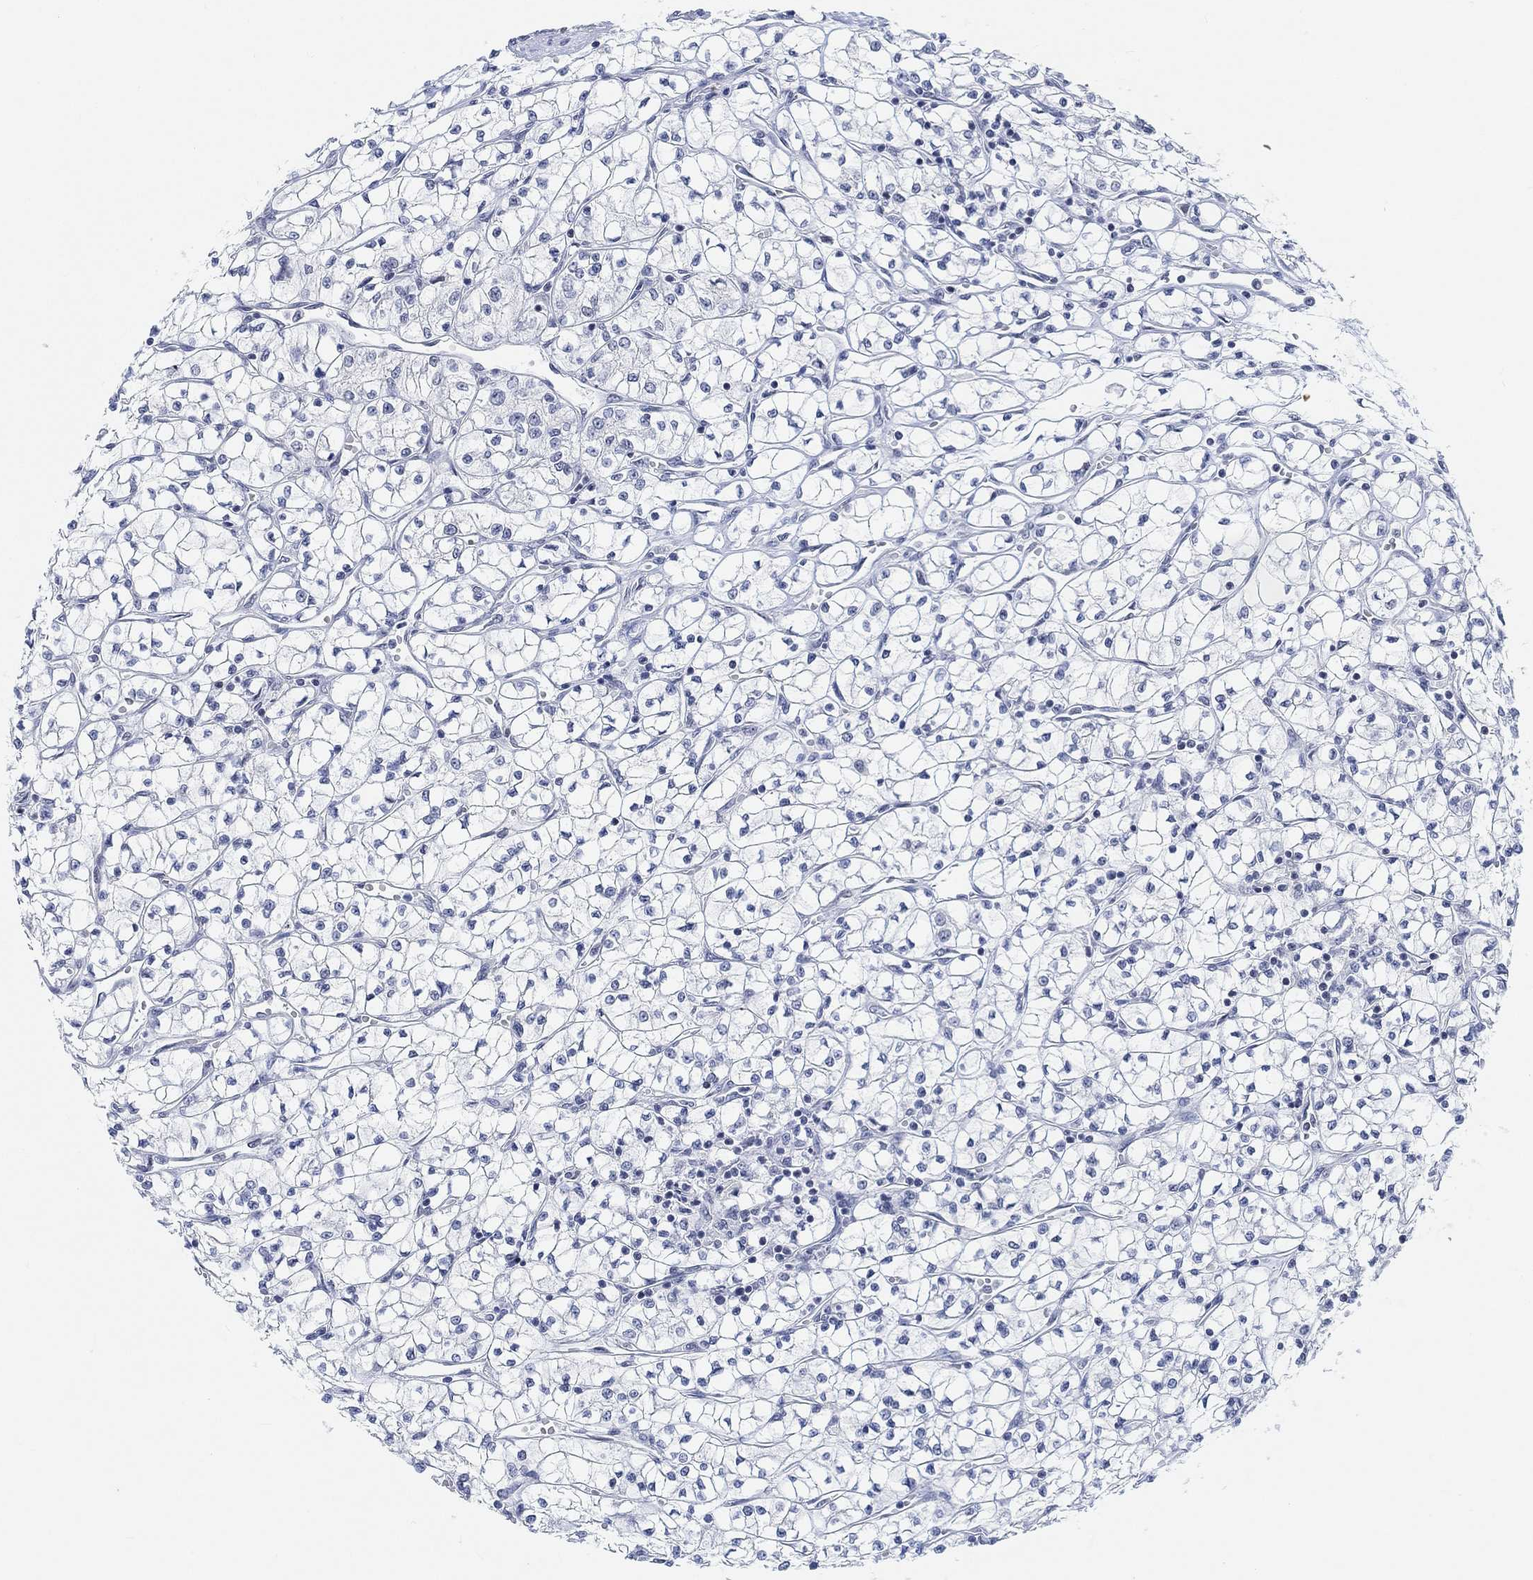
{"staining": {"intensity": "negative", "quantity": "none", "location": "none"}, "tissue": "renal cancer", "cell_type": "Tumor cells", "image_type": "cancer", "snomed": [{"axis": "morphology", "description": "Adenocarcinoma, NOS"}, {"axis": "topography", "description": "Kidney"}], "caption": "IHC micrograph of neoplastic tissue: human renal adenocarcinoma stained with DAB reveals no significant protein staining in tumor cells. (Immunohistochemistry, brightfield microscopy, high magnification).", "gene": "PURG", "patient": {"sex": "female", "age": 64}}